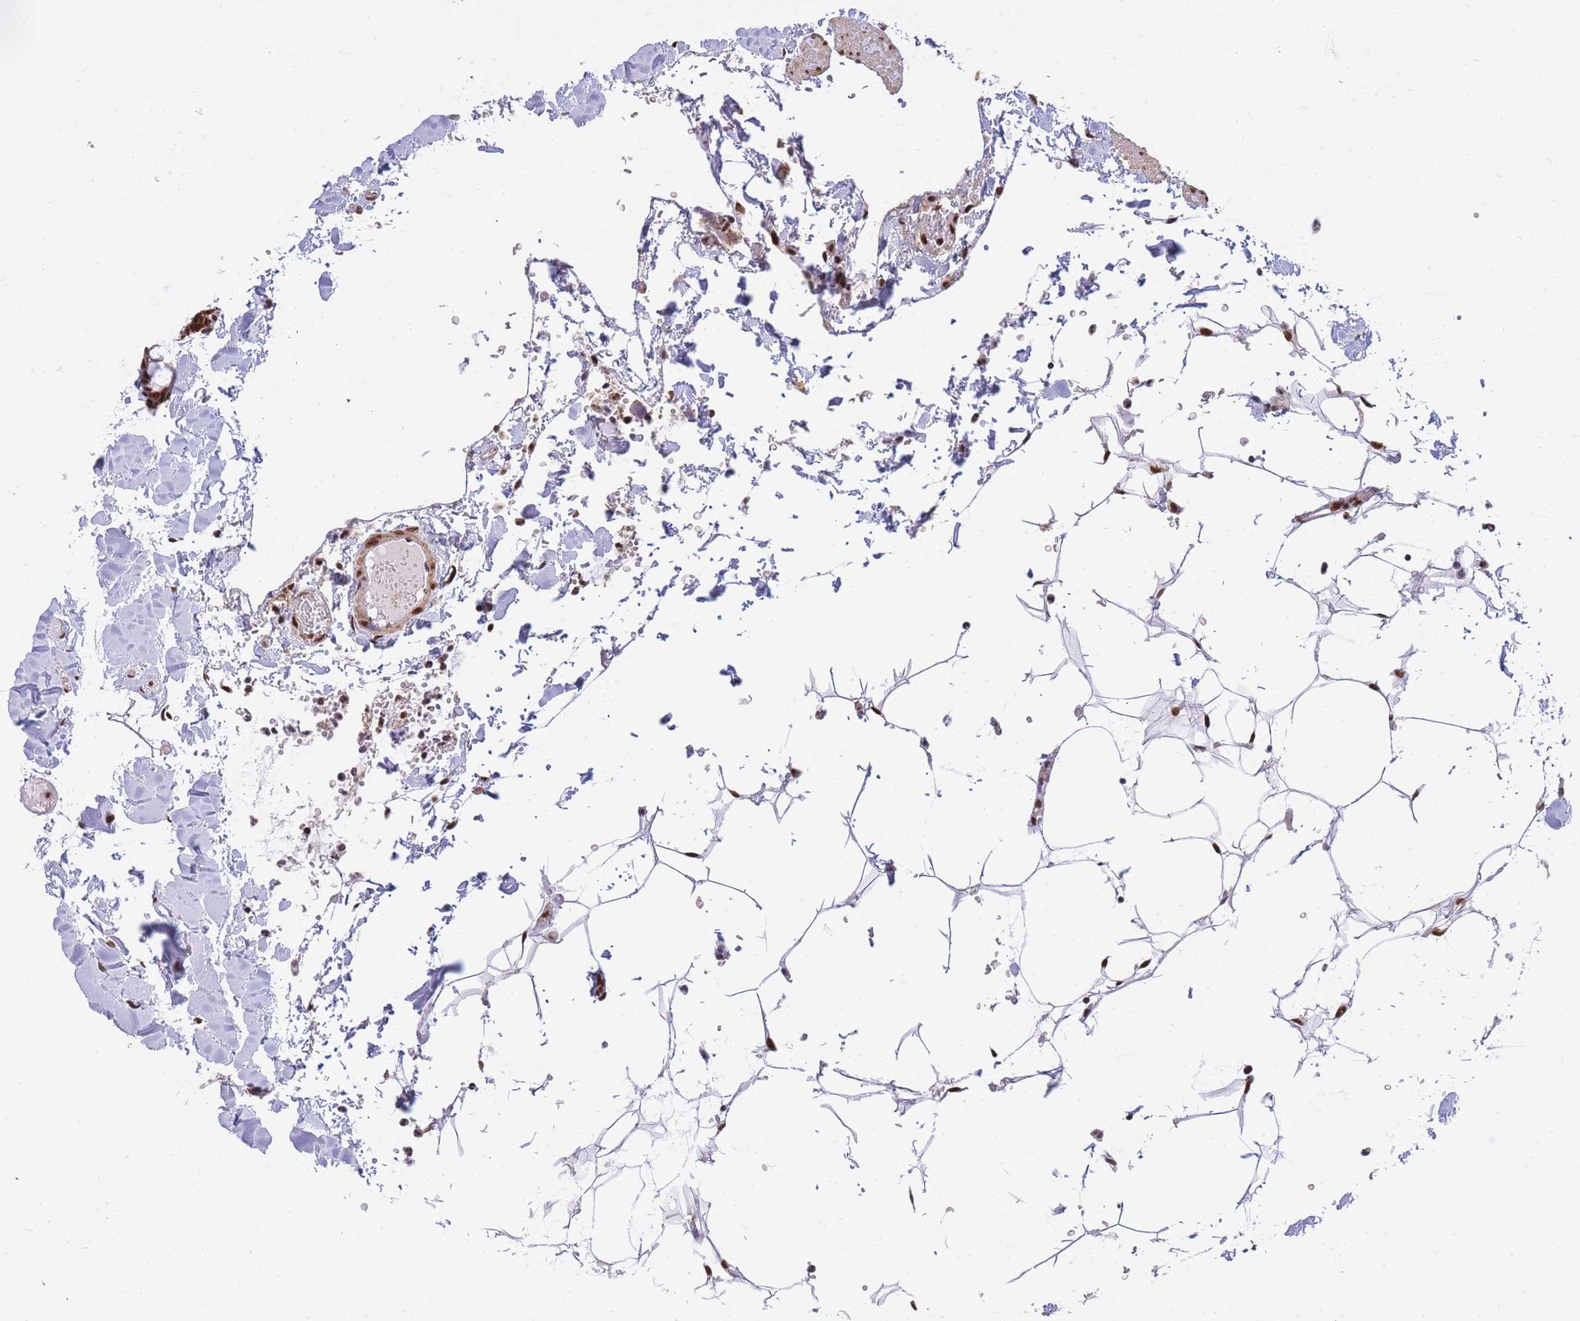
{"staining": {"intensity": "strong", "quantity": ">75%", "location": "nuclear"}, "tissue": "colon", "cell_type": "Endothelial cells", "image_type": "normal", "snomed": [{"axis": "morphology", "description": "Normal tissue, NOS"}, {"axis": "topography", "description": "Colon"}], "caption": "Benign colon reveals strong nuclear staining in approximately >75% of endothelial cells.", "gene": "PRKDC", "patient": {"sex": "male", "age": 75}}